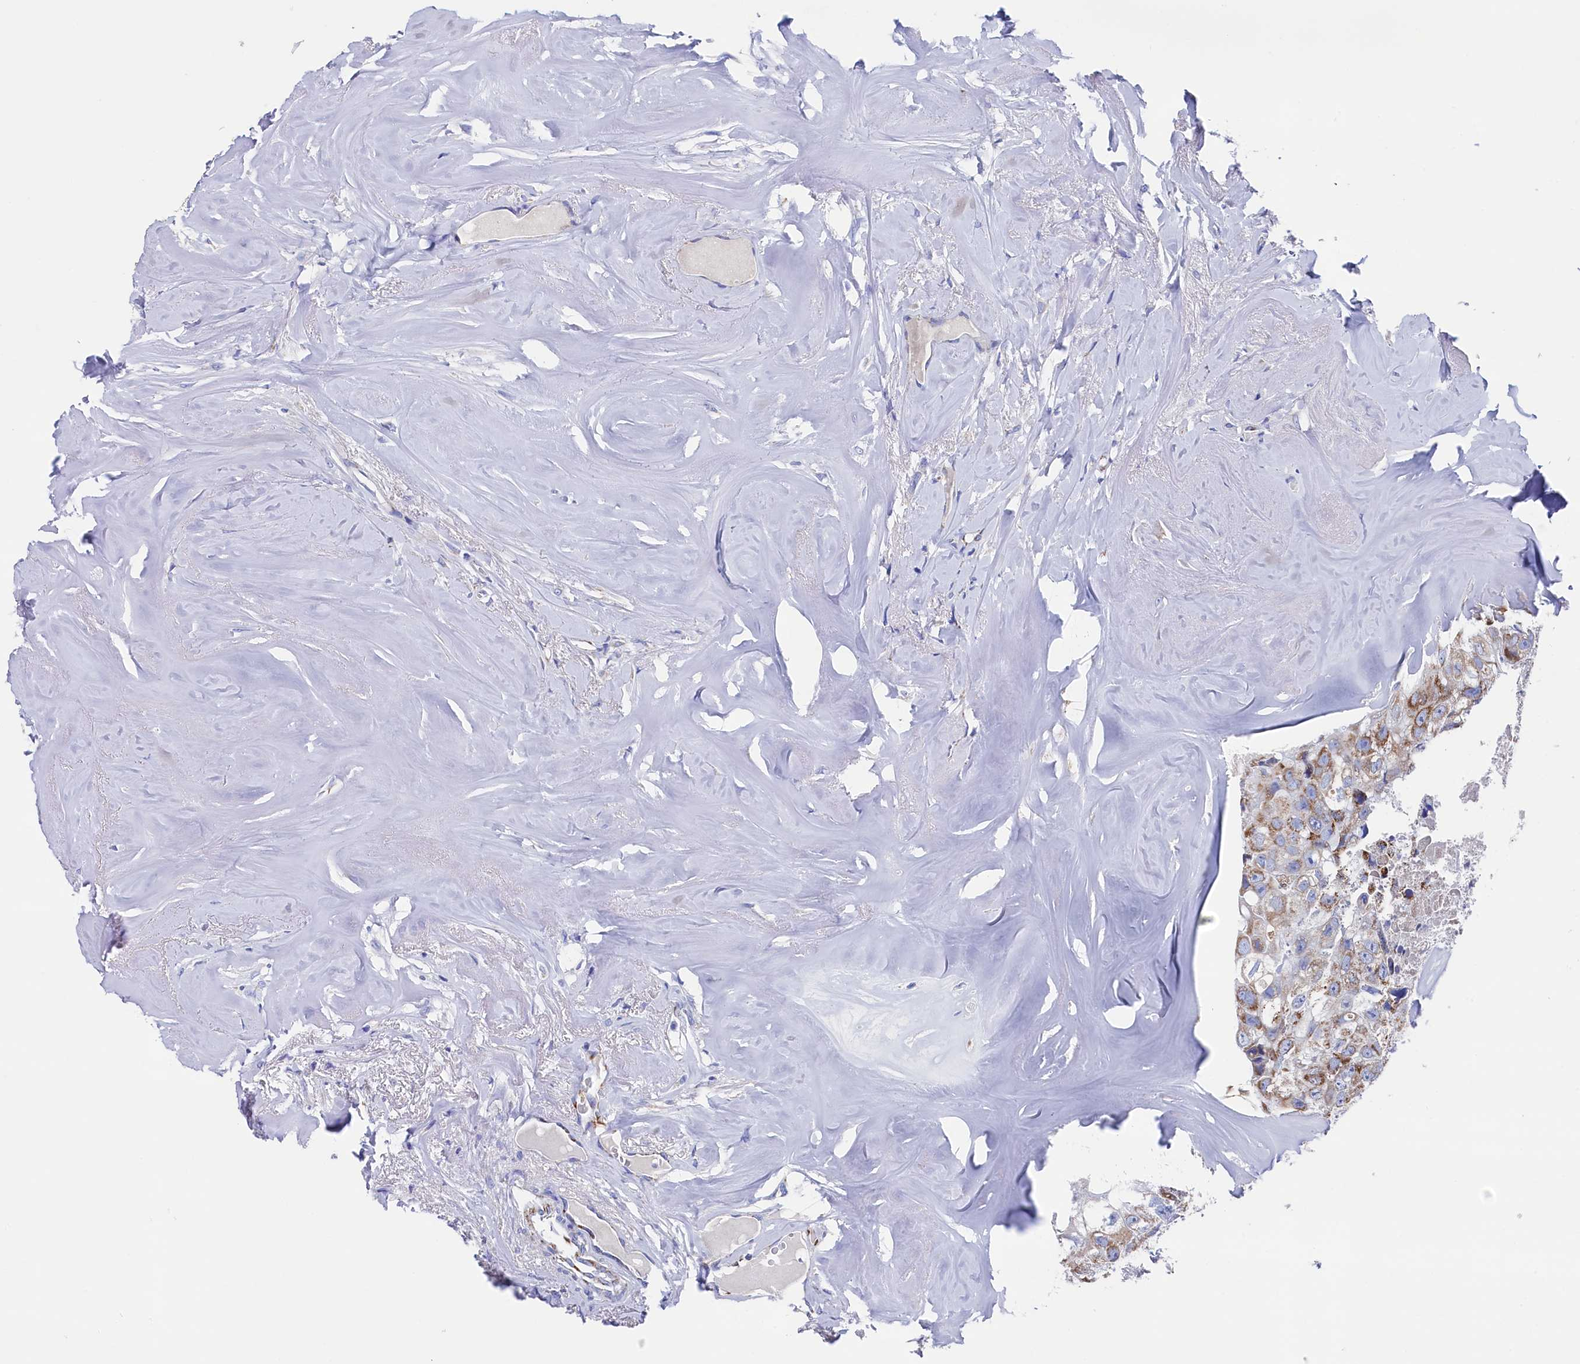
{"staining": {"intensity": "strong", "quantity": "25%-75%", "location": "cytoplasmic/membranous"}, "tissue": "head and neck cancer", "cell_type": "Tumor cells", "image_type": "cancer", "snomed": [{"axis": "morphology", "description": "Adenocarcinoma, NOS"}, {"axis": "morphology", "description": "Adenocarcinoma, metastatic, NOS"}, {"axis": "topography", "description": "Head-Neck"}], "caption": "Head and neck cancer (metastatic adenocarcinoma) stained for a protein exhibits strong cytoplasmic/membranous positivity in tumor cells. (DAB (3,3'-diaminobenzidine) = brown stain, brightfield microscopy at high magnification).", "gene": "MMAB", "patient": {"sex": "male", "age": 75}}